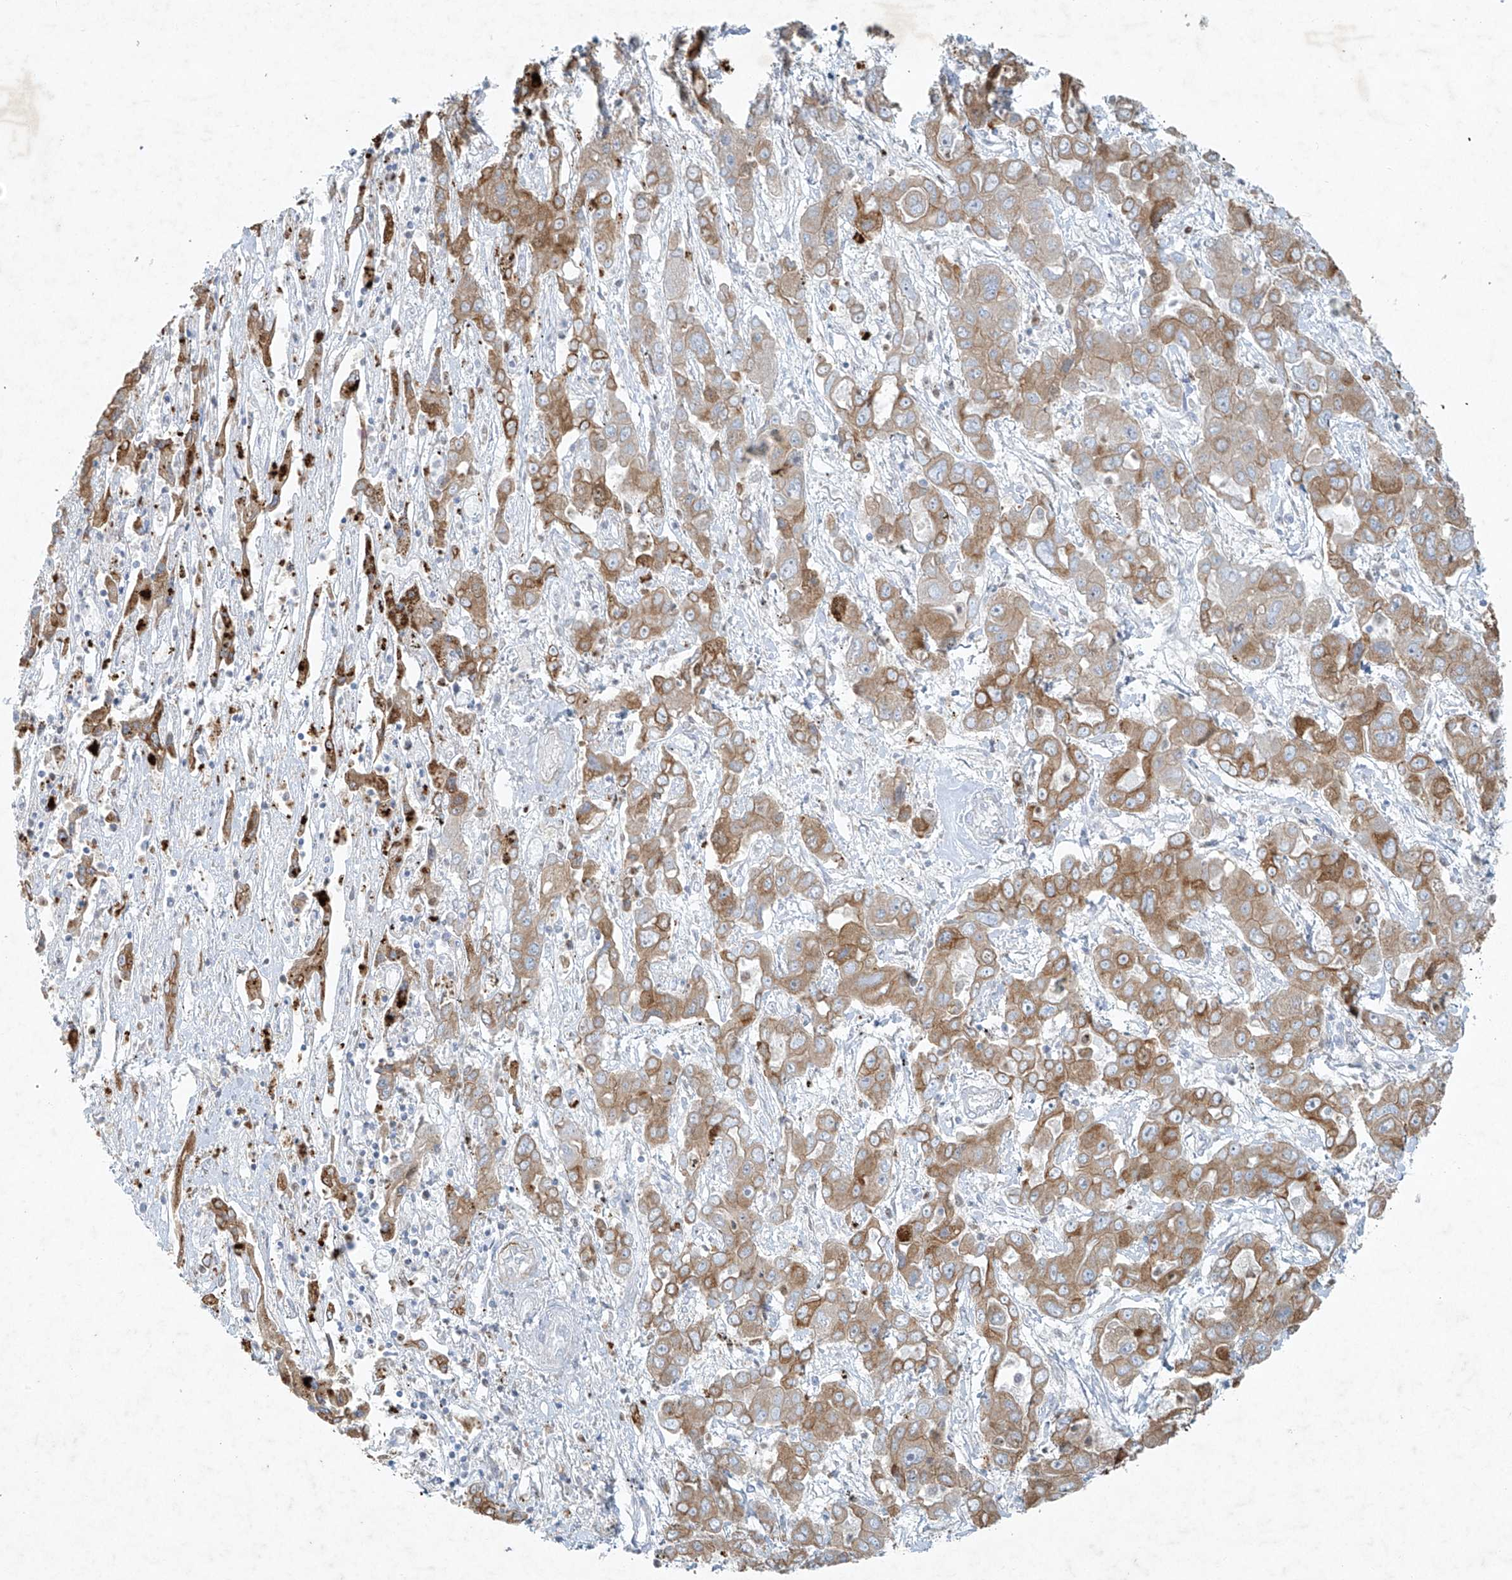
{"staining": {"intensity": "moderate", "quantity": ">75%", "location": "cytoplasmic/membranous"}, "tissue": "liver cancer", "cell_type": "Tumor cells", "image_type": "cancer", "snomed": [{"axis": "morphology", "description": "Cholangiocarcinoma"}, {"axis": "topography", "description": "Liver"}], "caption": "The micrograph displays a brown stain indicating the presence of a protein in the cytoplasmic/membranous of tumor cells in cholangiocarcinoma (liver). (Stains: DAB in brown, nuclei in blue, Microscopy: brightfield microscopy at high magnification).", "gene": "TUBE1", "patient": {"sex": "male", "age": 67}}